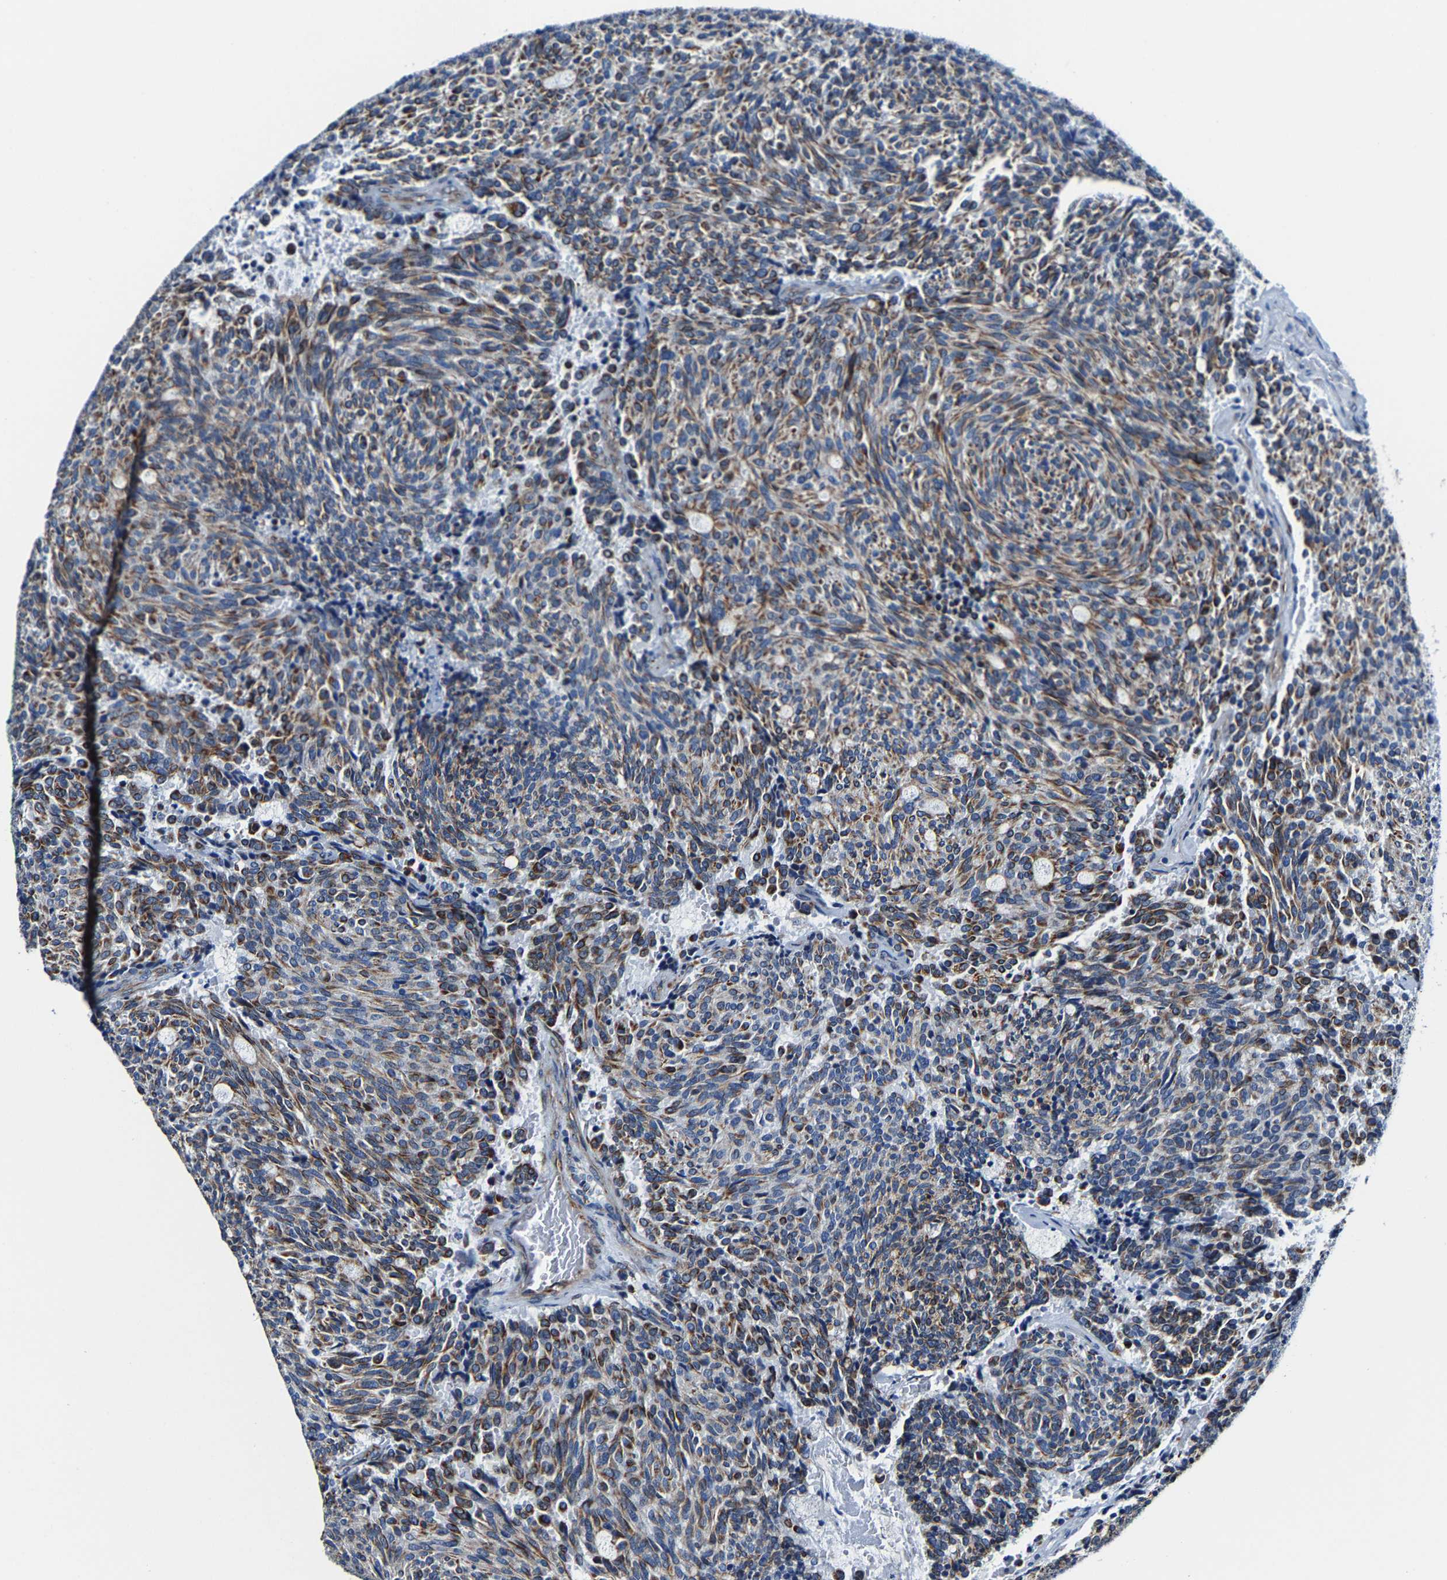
{"staining": {"intensity": "moderate", "quantity": ">75%", "location": "cytoplasmic/membranous"}, "tissue": "carcinoid", "cell_type": "Tumor cells", "image_type": "cancer", "snomed": [{"axis": "morphology", "description": "Carcinoid, malignant, NOS"}, {"axis": "topography", "description": "Pancreas"}], "caption": "IHC image of neoplastic tissue: carcinoid stained using IHC exhibits medium levels of moderate protein expression localized specifically in the cytoplasmic/membranous of tumor cells, appearing as a cytoplasmic/membranous brown color.", "gene": "MMEL1", "patient": {"sex": "female", "age": 54}}